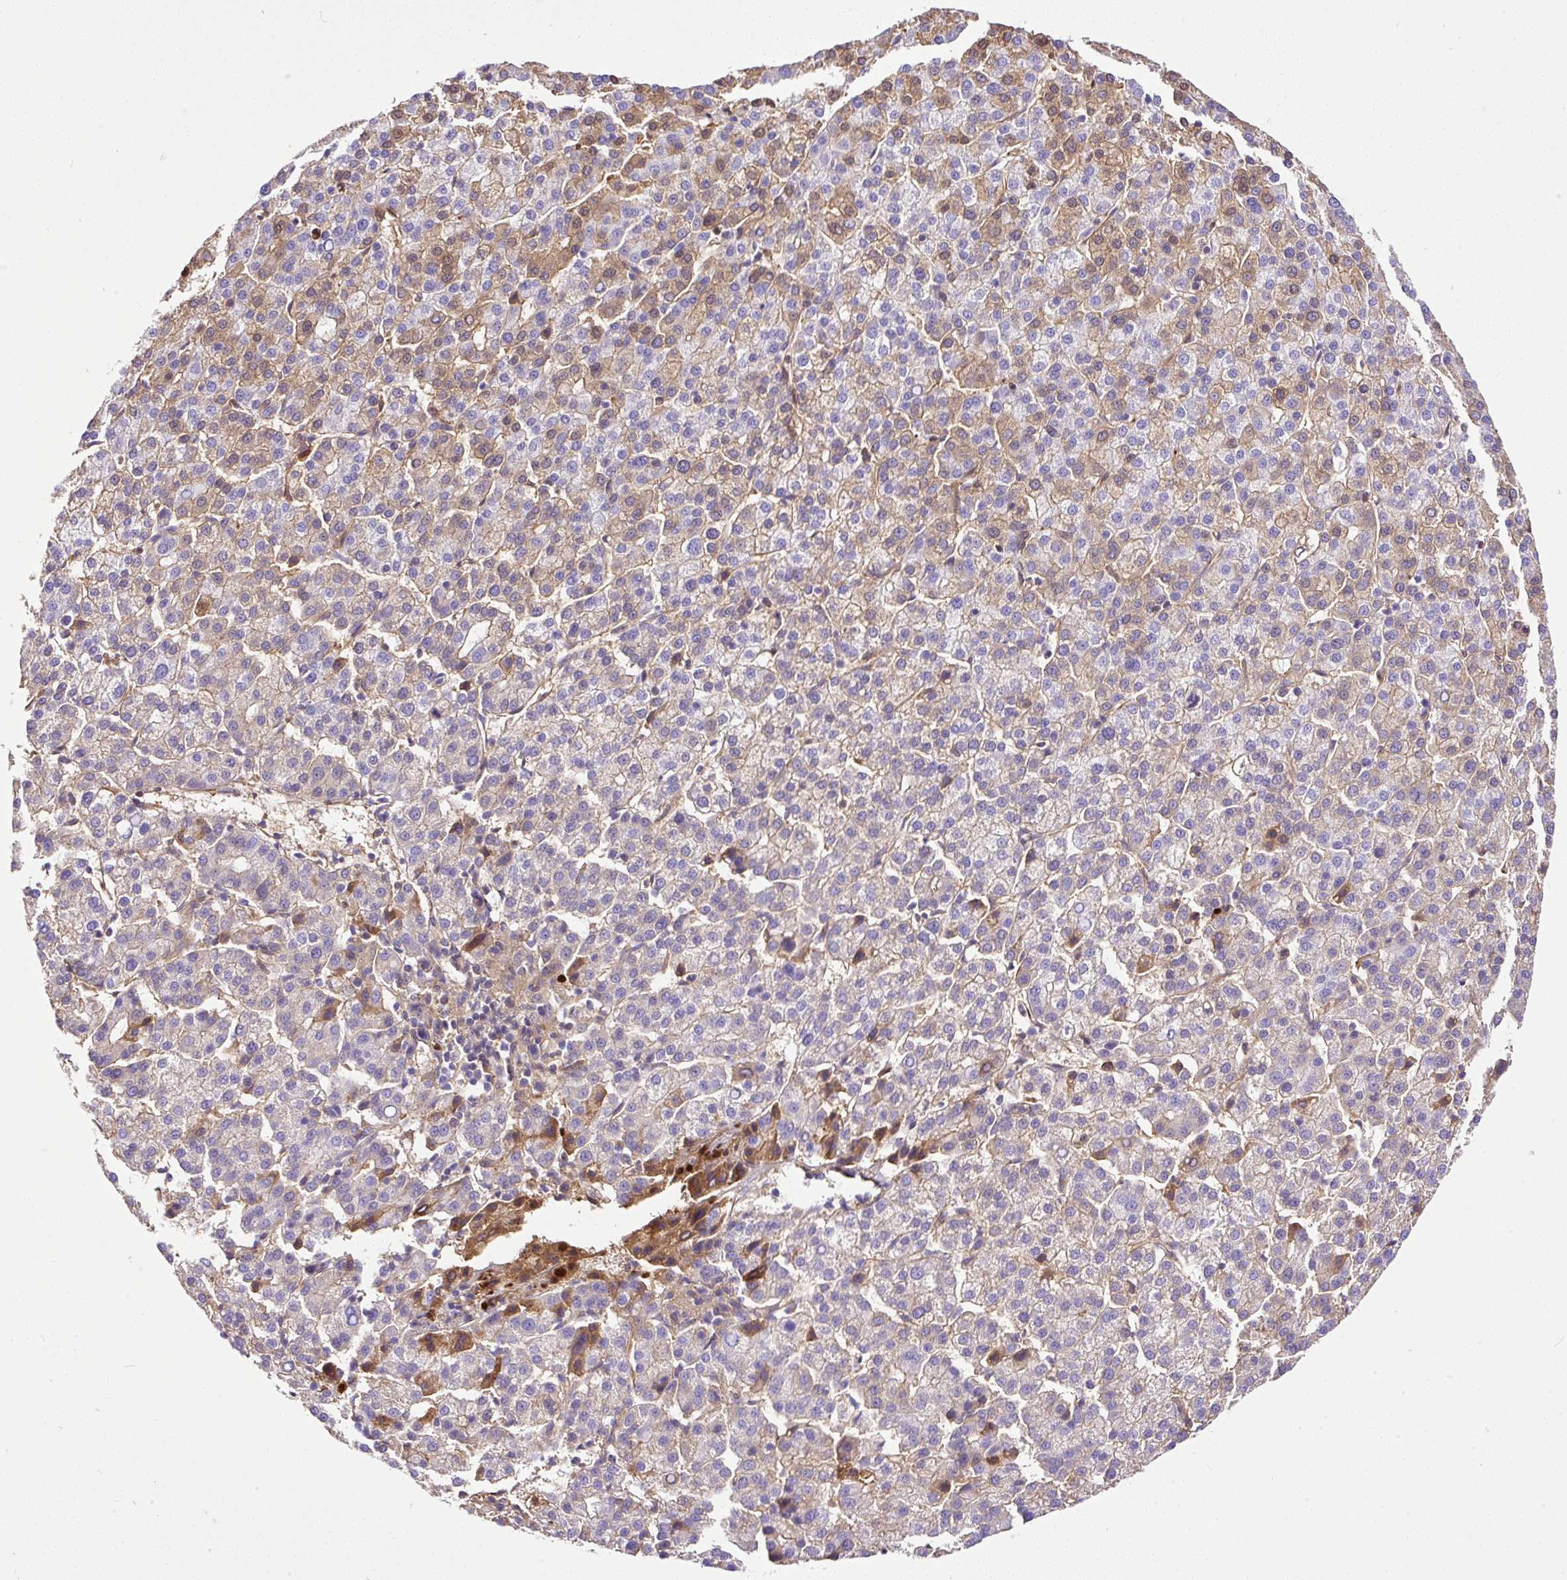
{"staining": {"intensity": "weak", "quantity": ">75%", "location": "cytoplasmic/membranous,nuclear"}, "tissue": "liver cancer", "cell_type": "Tumor cells", "image_type": "cancer", "snomed": [{"axis": "morphology", "description": "Carcinoma, Hepatocellular, NOS"}, {"axis": "topography", "description": "Liver"}], "caption": "Approximately >75% of tumor cells in human liver hepatocellular carcinoma show weak cytoplasmic/membranous and nuclear protein expression as visualized by brown immunohistochemical staining.", "gene": "CLEC3B", "patient": {"sex": "female", "age": 58}}